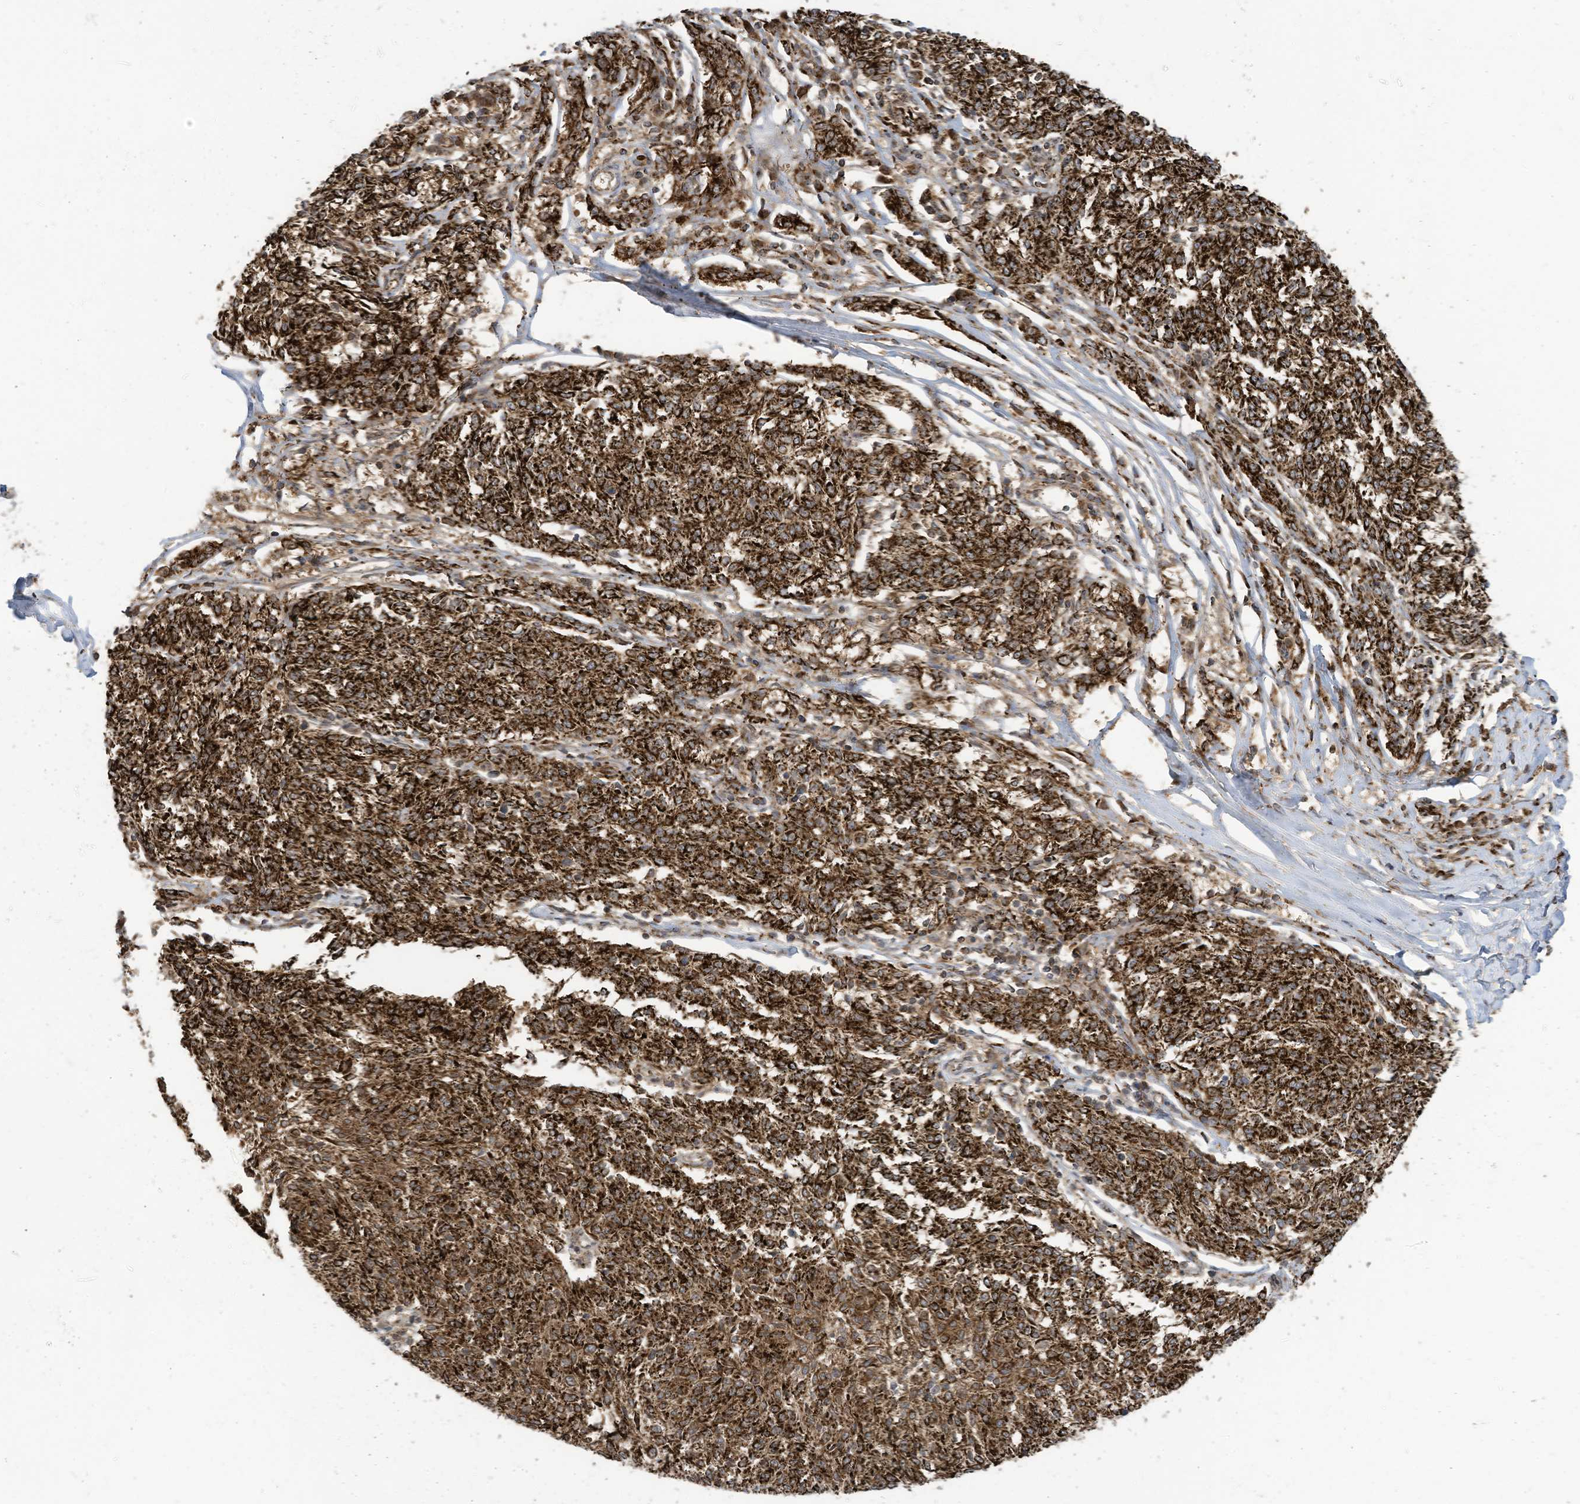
{"staining": {"intensity": "strong", "quantity": ">75%", "location": "cytoplasmic/membranous"}, "tissue": "melanoma", "cell_type": "Tumor cells", "image_type": "cancer", "snomed": [{"axis": "morphology", "description": "Malignant melanoma, NOS"}, {"axis": "topography", "description": "Skin"}], "caption": "DAB (3,3'-diaminobenzidine) immunohistochemical staining of human melanoma exhibits strong cytoplasmic/membranous protein positivity in approximately >75% of tumor cells.", "gene": "COX10", "patient": {"sex": "female", "age": 72}}